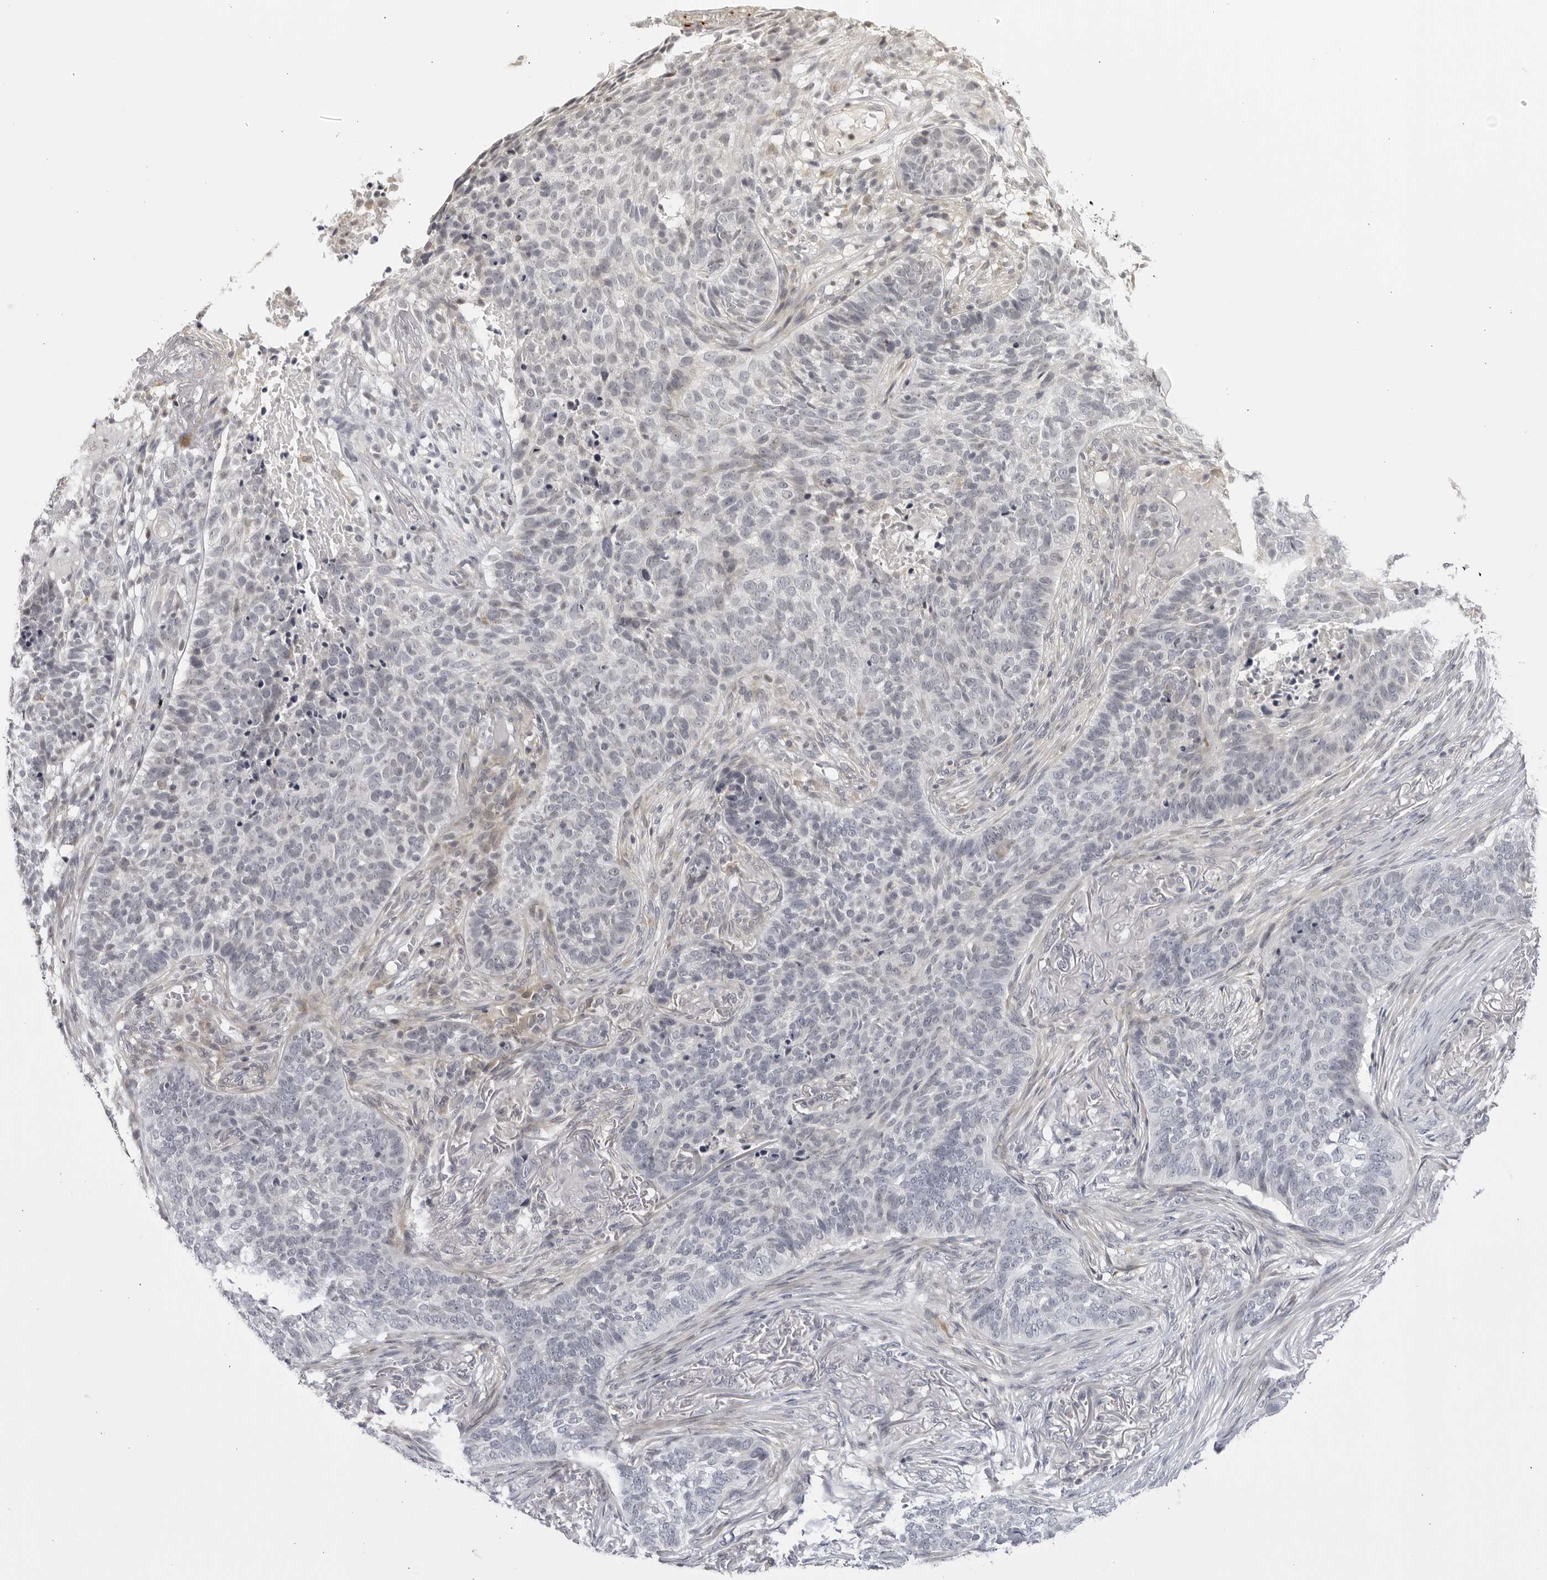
{"staining": {"intensity": "negative", "quantity": "none", "location": "none"}, "tissue": "skin cancer", "cell_type": "Tumor cells", "image_type": "cancer", "snomed": [{"axis": "morphology", "description": "Basal cell carcinoma"}, {"axis": "topography", "description": "Skin"}], "caption": "Skin cancer was stained to show a protein in brown. There is no significant positivity in tumor cells. The staining is performed using DAB (3,3'-diaminobenzidine) brown chromogen with nuclei counter-stained in using hematoxylin.", "gene": "CNBD1", "patient": {"sex": "male", "age": 85}}